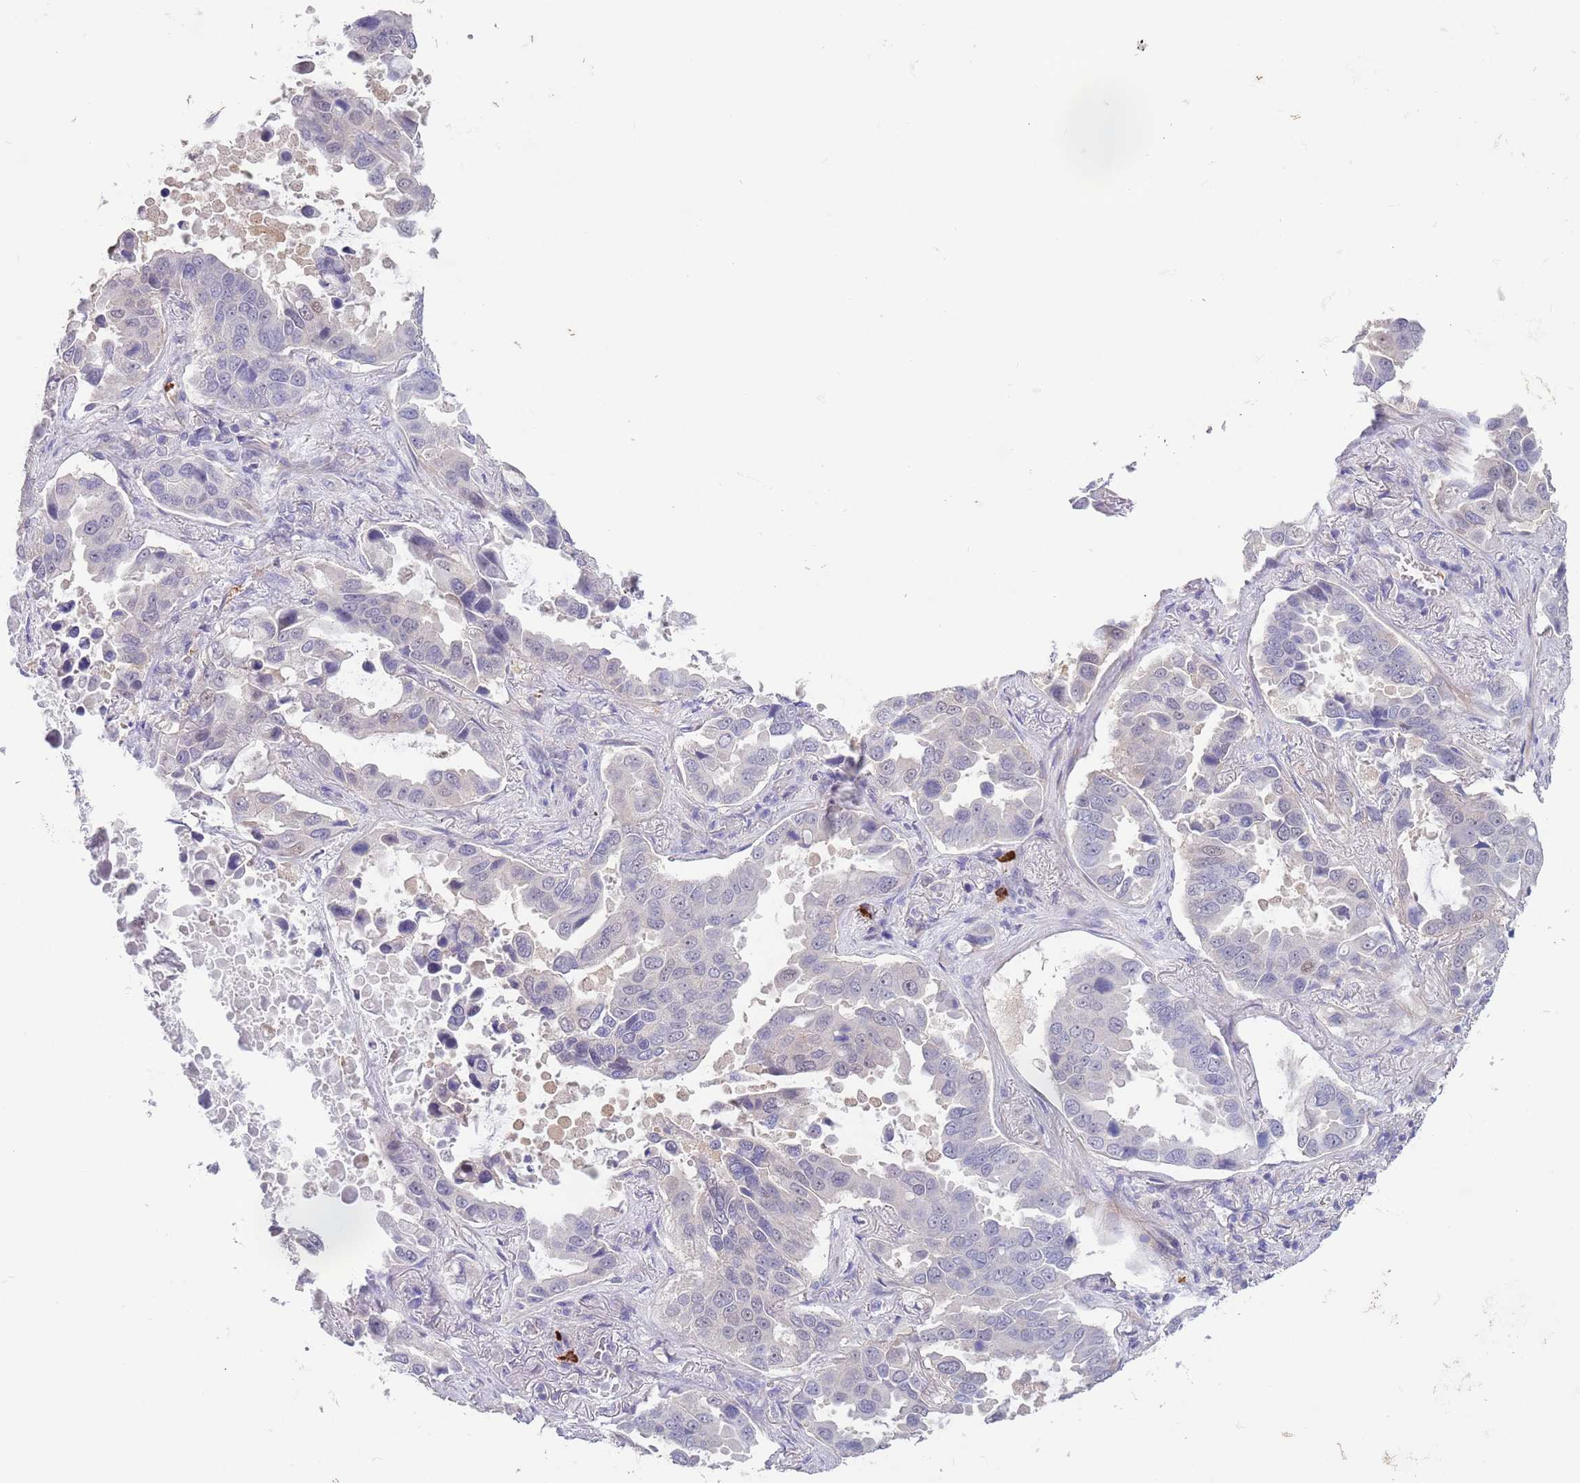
{"staining": {"intensity": "negative", "quantity": "none", "location": "none"}, "tissue": "lung cancer", "cell_type": "Tumor cells", "image_type": "cancer", "snomed": [{"axis": "morphology", "description": "Adenocarcinoma, NOS"}, {"axis": "topography", "description": "Lung"}], "caption": "Immunohistochemistry of lung cancer exhibits no staining in tumor cells.", "gene": "ZNF14", "patient": {"sex": "male", "age": 64}}